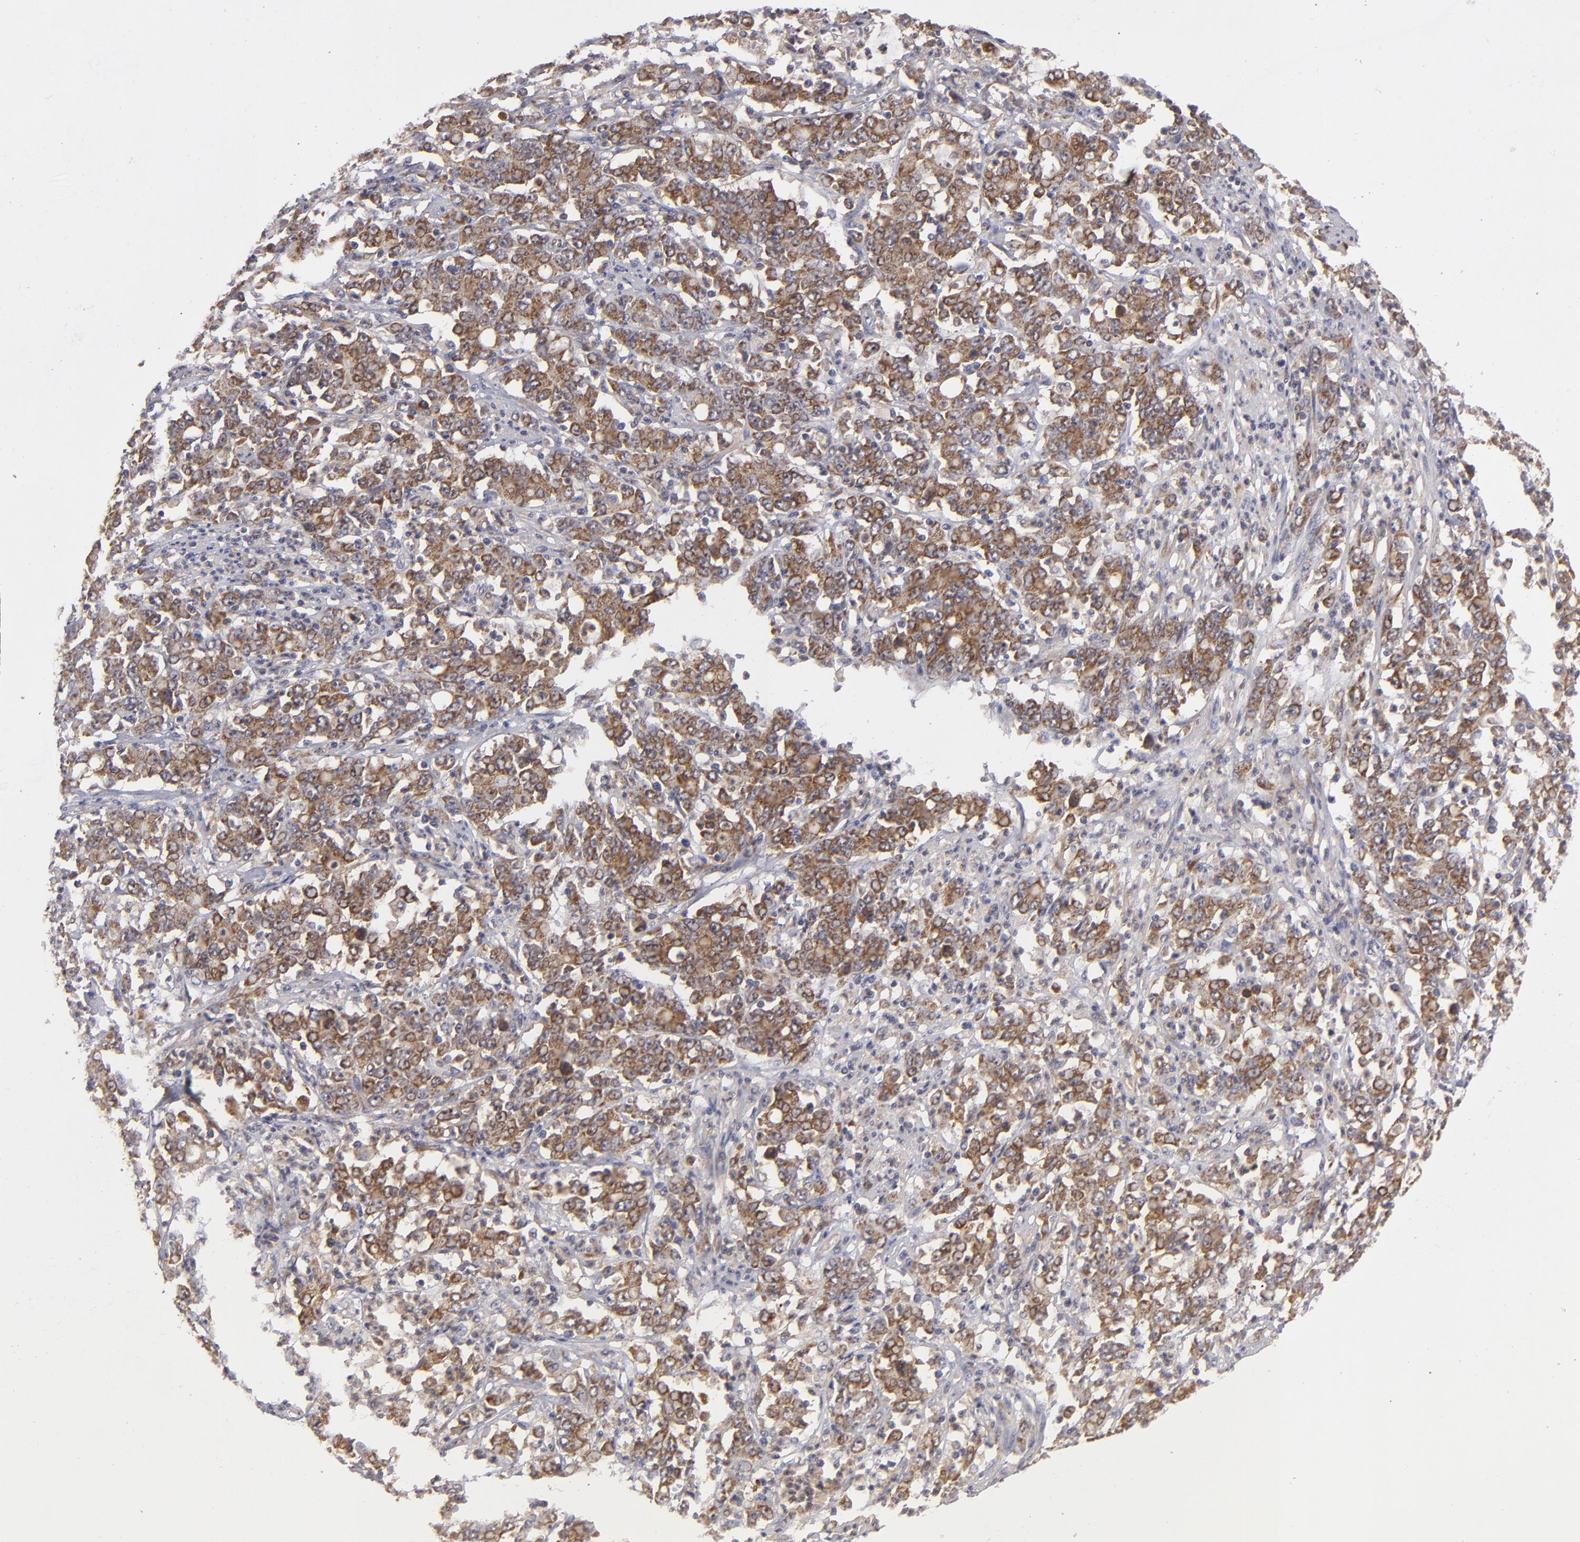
{"staining": {"intensity": "moderate", "quantity": ">75%", "location": "cytoplasmic/membranous"}, "tissue": "stomach cancer", "cell_type": "Tumor cells", "image_type": "cancer", "snomed": [{"axis": "morphology", "description": "Adenocarcinoma, NOS"}, {"axis": "topography", "description": "Stomach, lower"}], "caption": "Approximately >75% of tumor cells in human adenocarcinoma (stomach) reveal moderate cytoplasmic/membranous protein expression as visualized by brown immunohistochemical staining.", "gene": "BMP6", "patient": {"sex": "female", "age": 71}}